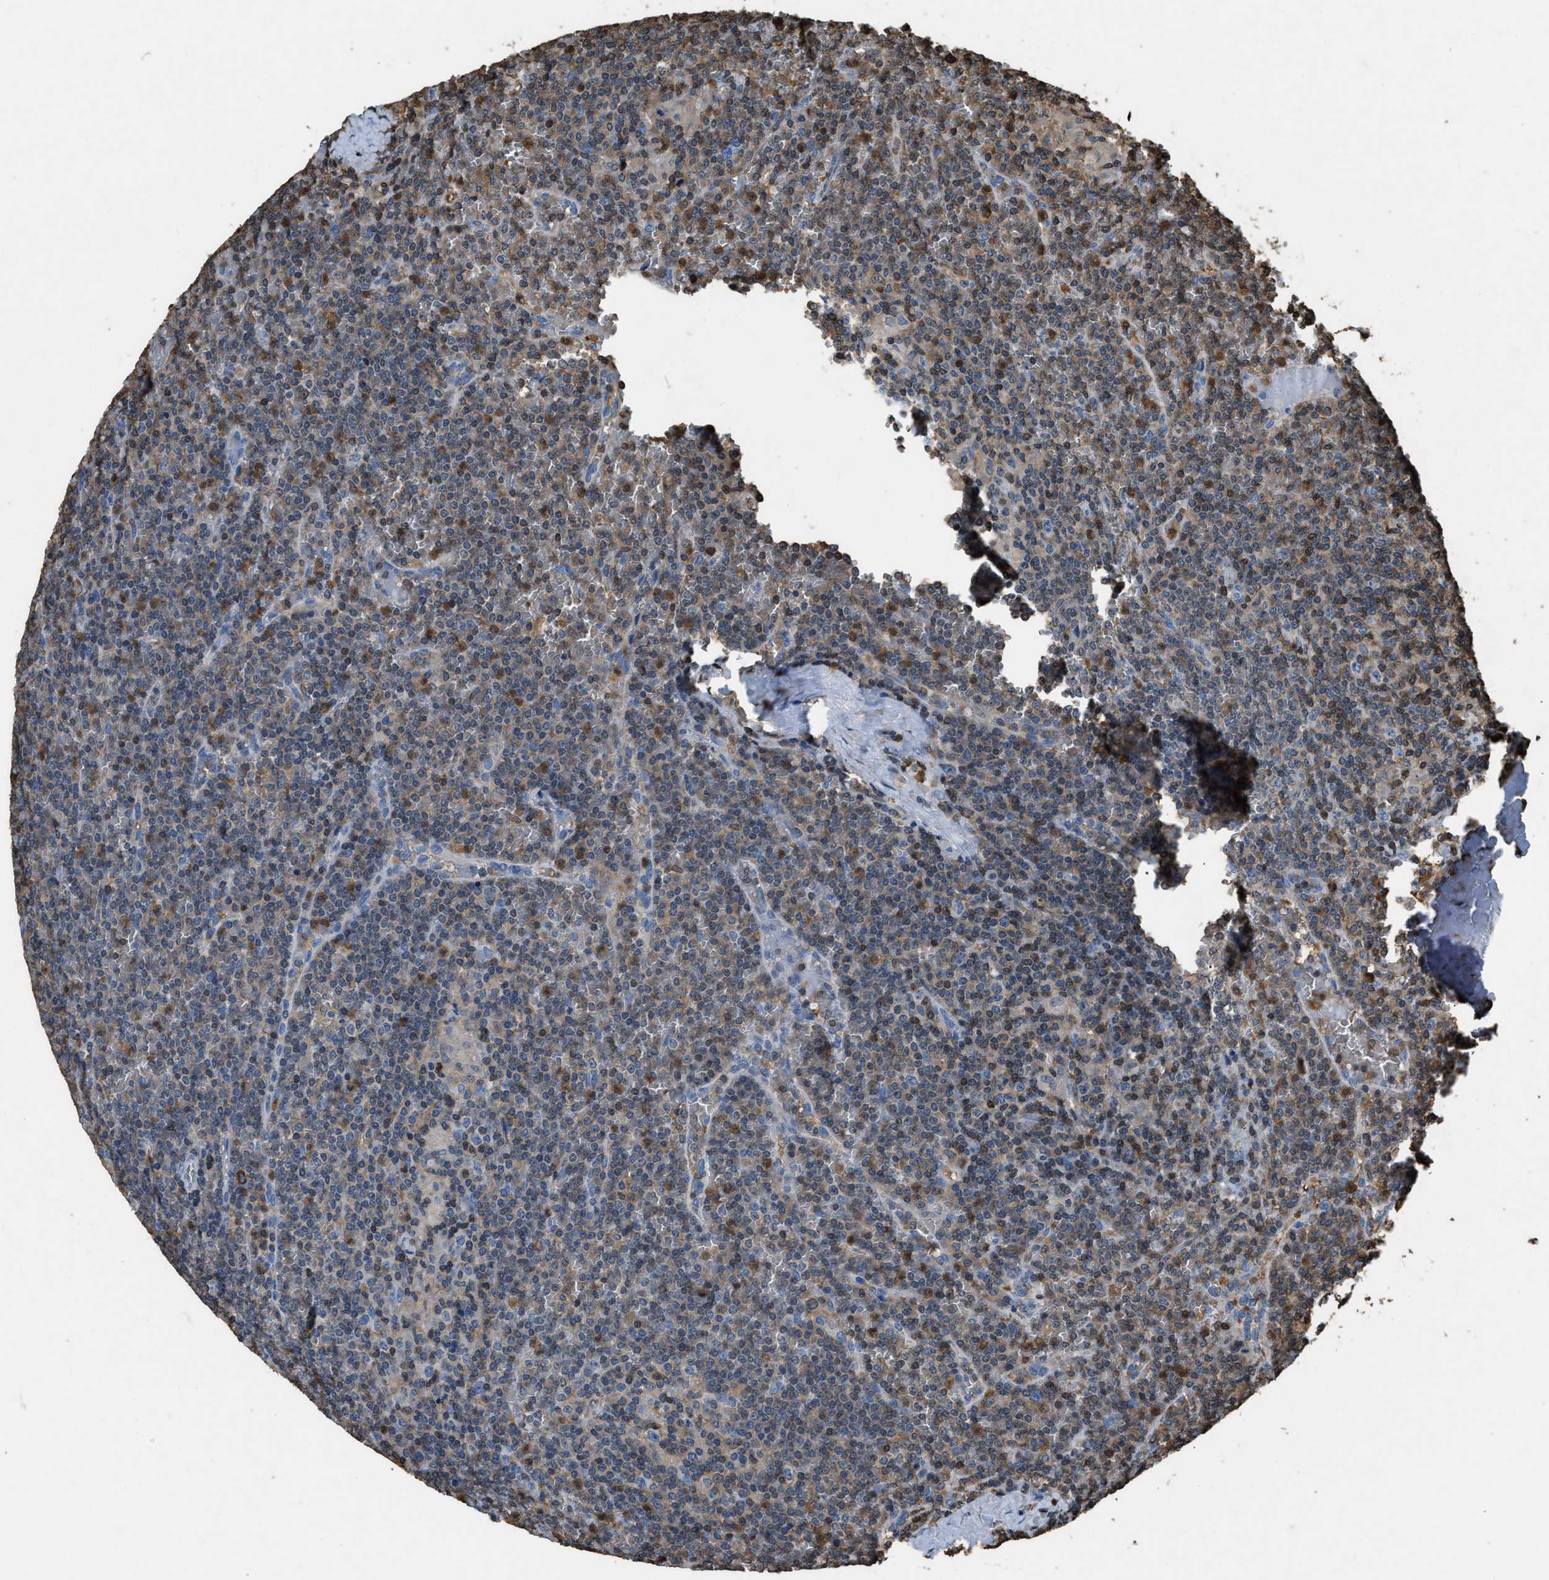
{"staining": {"intensity": "weak", "quantity": "<25%", "location": "cytoplasmic/membranous"}, "tissue": "lymphoma", "cell_type": "Tumor cells", "image_type": "cancer", "snomed": [{"axis": "morphology", "description": "Malignant lymphoma, non-Hodgkin's type, Low grade"}, {"axis": "topography", "description": "Spleen"}], "caption": "Human low-grade malignant lymphoma, non-Hodgkin's type stained for a protein using IHC shows no positivity in tumor cells.", "gene": "ARHGDIB", "patient": {"sex": "female", "age": 19}}